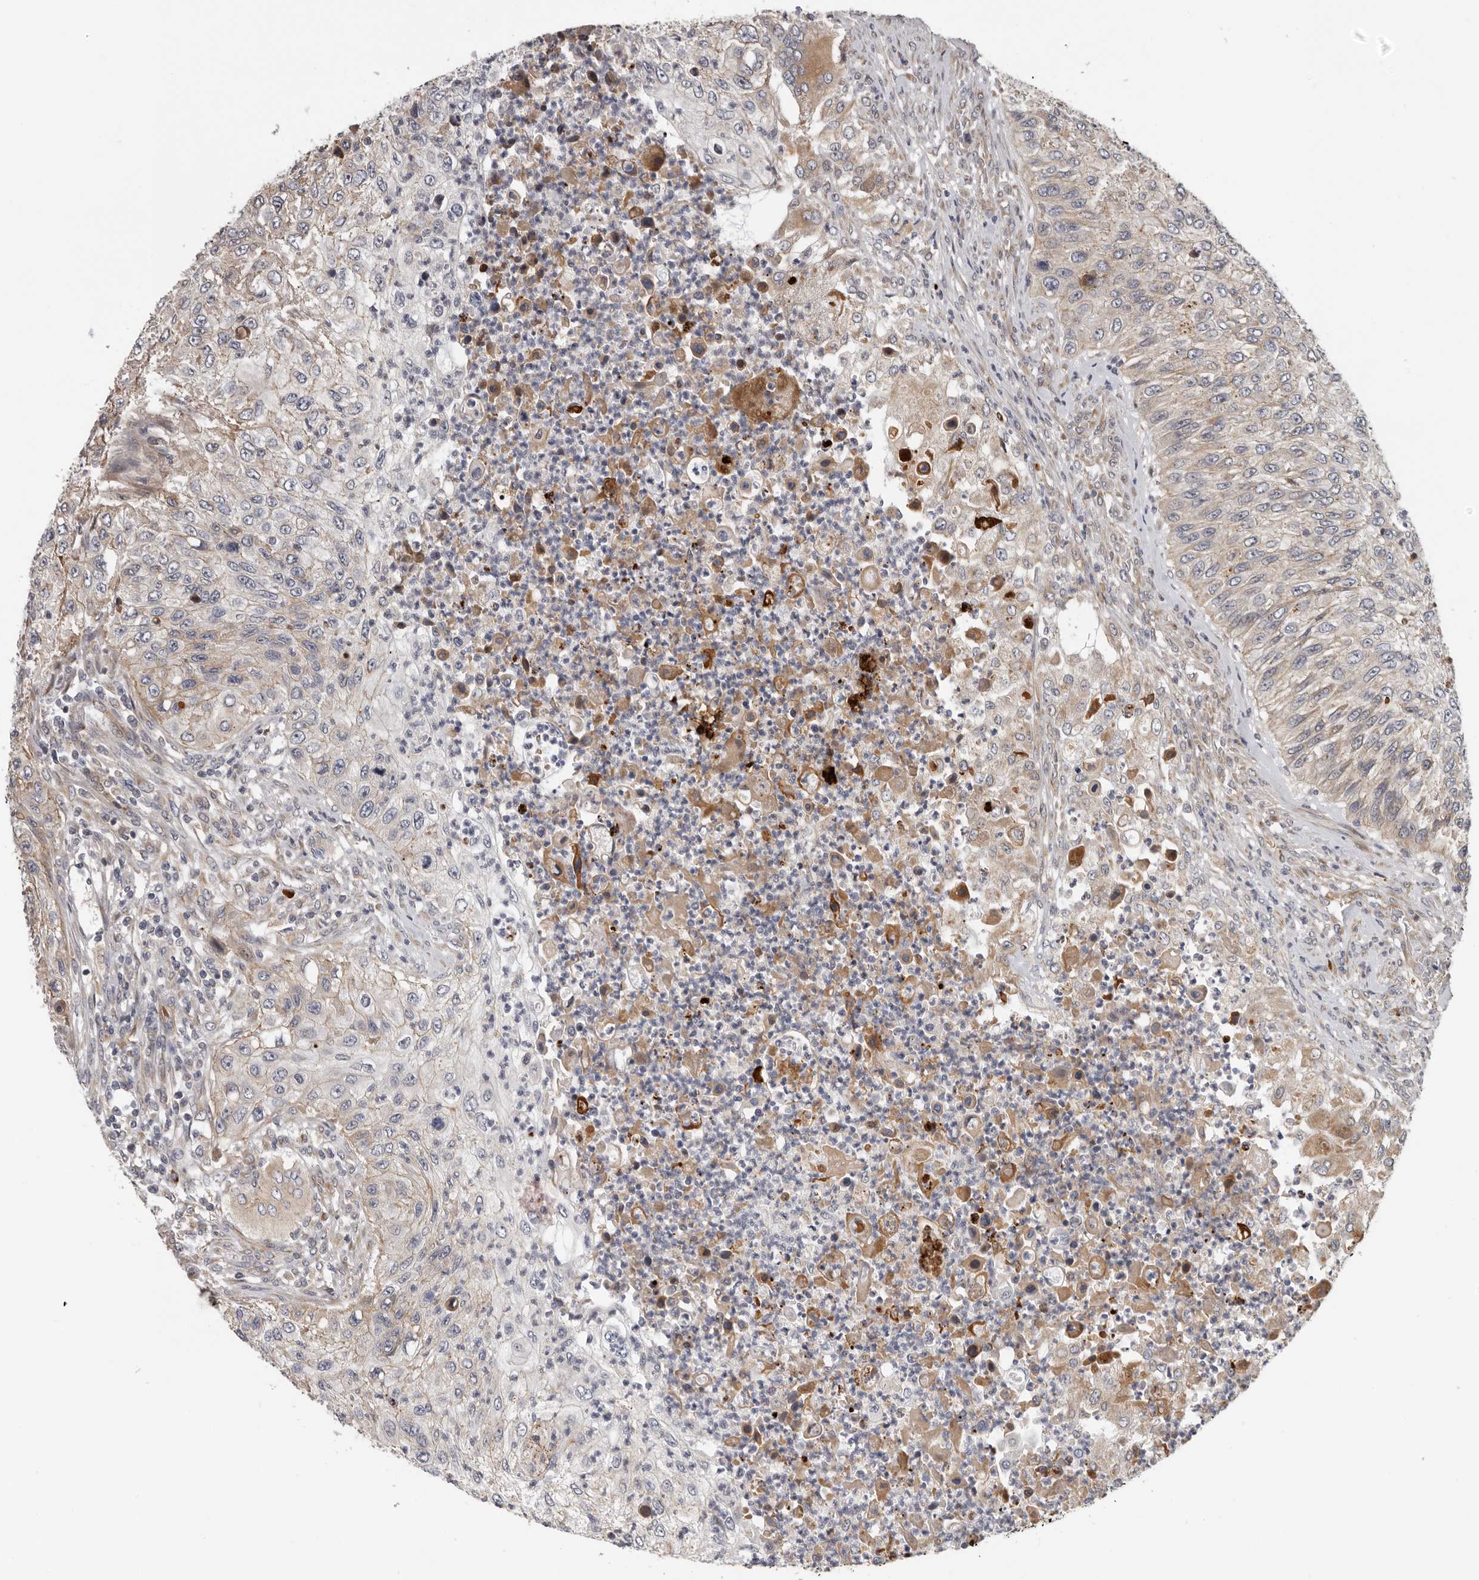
{"staining": {"intensity": "weak", "quantity": "<25%", "location": "cytoplasmic/membranous"}, "tissue": "urothelial cancer", "cell_type": "Tumor cells", "image_type": "cancer", "snomed": [{"axis": "morphology", "description": "Urothelial carcinoma, High grade"}, {"axis": "topography", "description": "Urinary bladder"}], "caption": "Tumor cells show no significant protein expression in high-grade urothelial carcinoma. Nuclei are stained in blue.", "gene": "RNF157", "patient": {"sex": "female", "age": 60}}